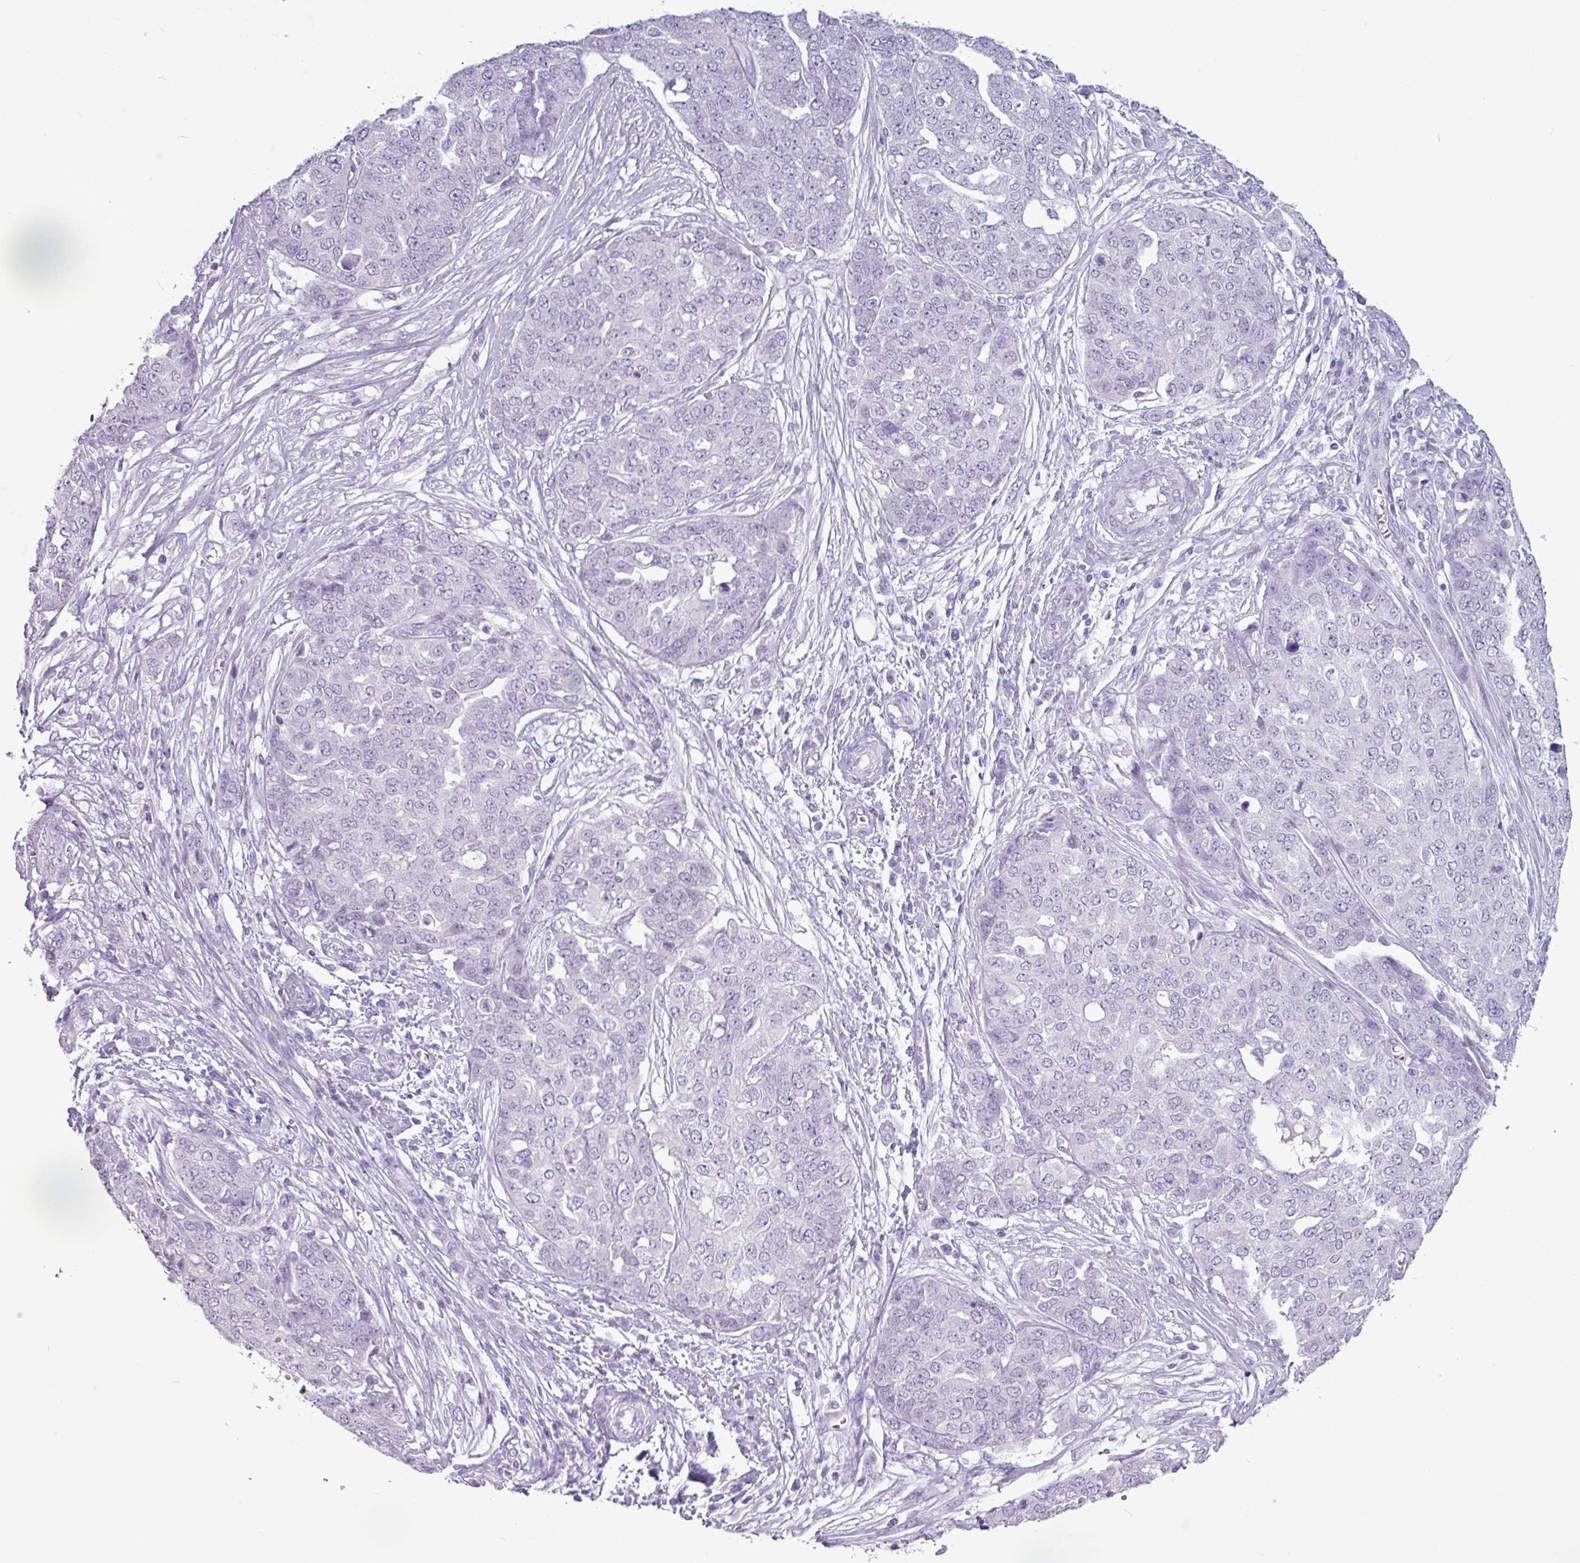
{"staining": {"intensity": "negative", "quantity": "none", "location": "none"}, "tissue": "ovarian cancer", "cell_type": "Tumor cells", "image_type": "cancer", "snomed": [{"axis": "morphology", "description": "Cystadenocarcinoma, serous, NOS"}, {"axis": "topography", "description": "Soft tissue"}, {"axis": "topography", "description": "Ovary"}], "caption": "The micrograph demonstrates no staining of tumor cells in ovarian cancer.", "gene": "AMY2A", "patient": {"sex": "female", "age": 57}}